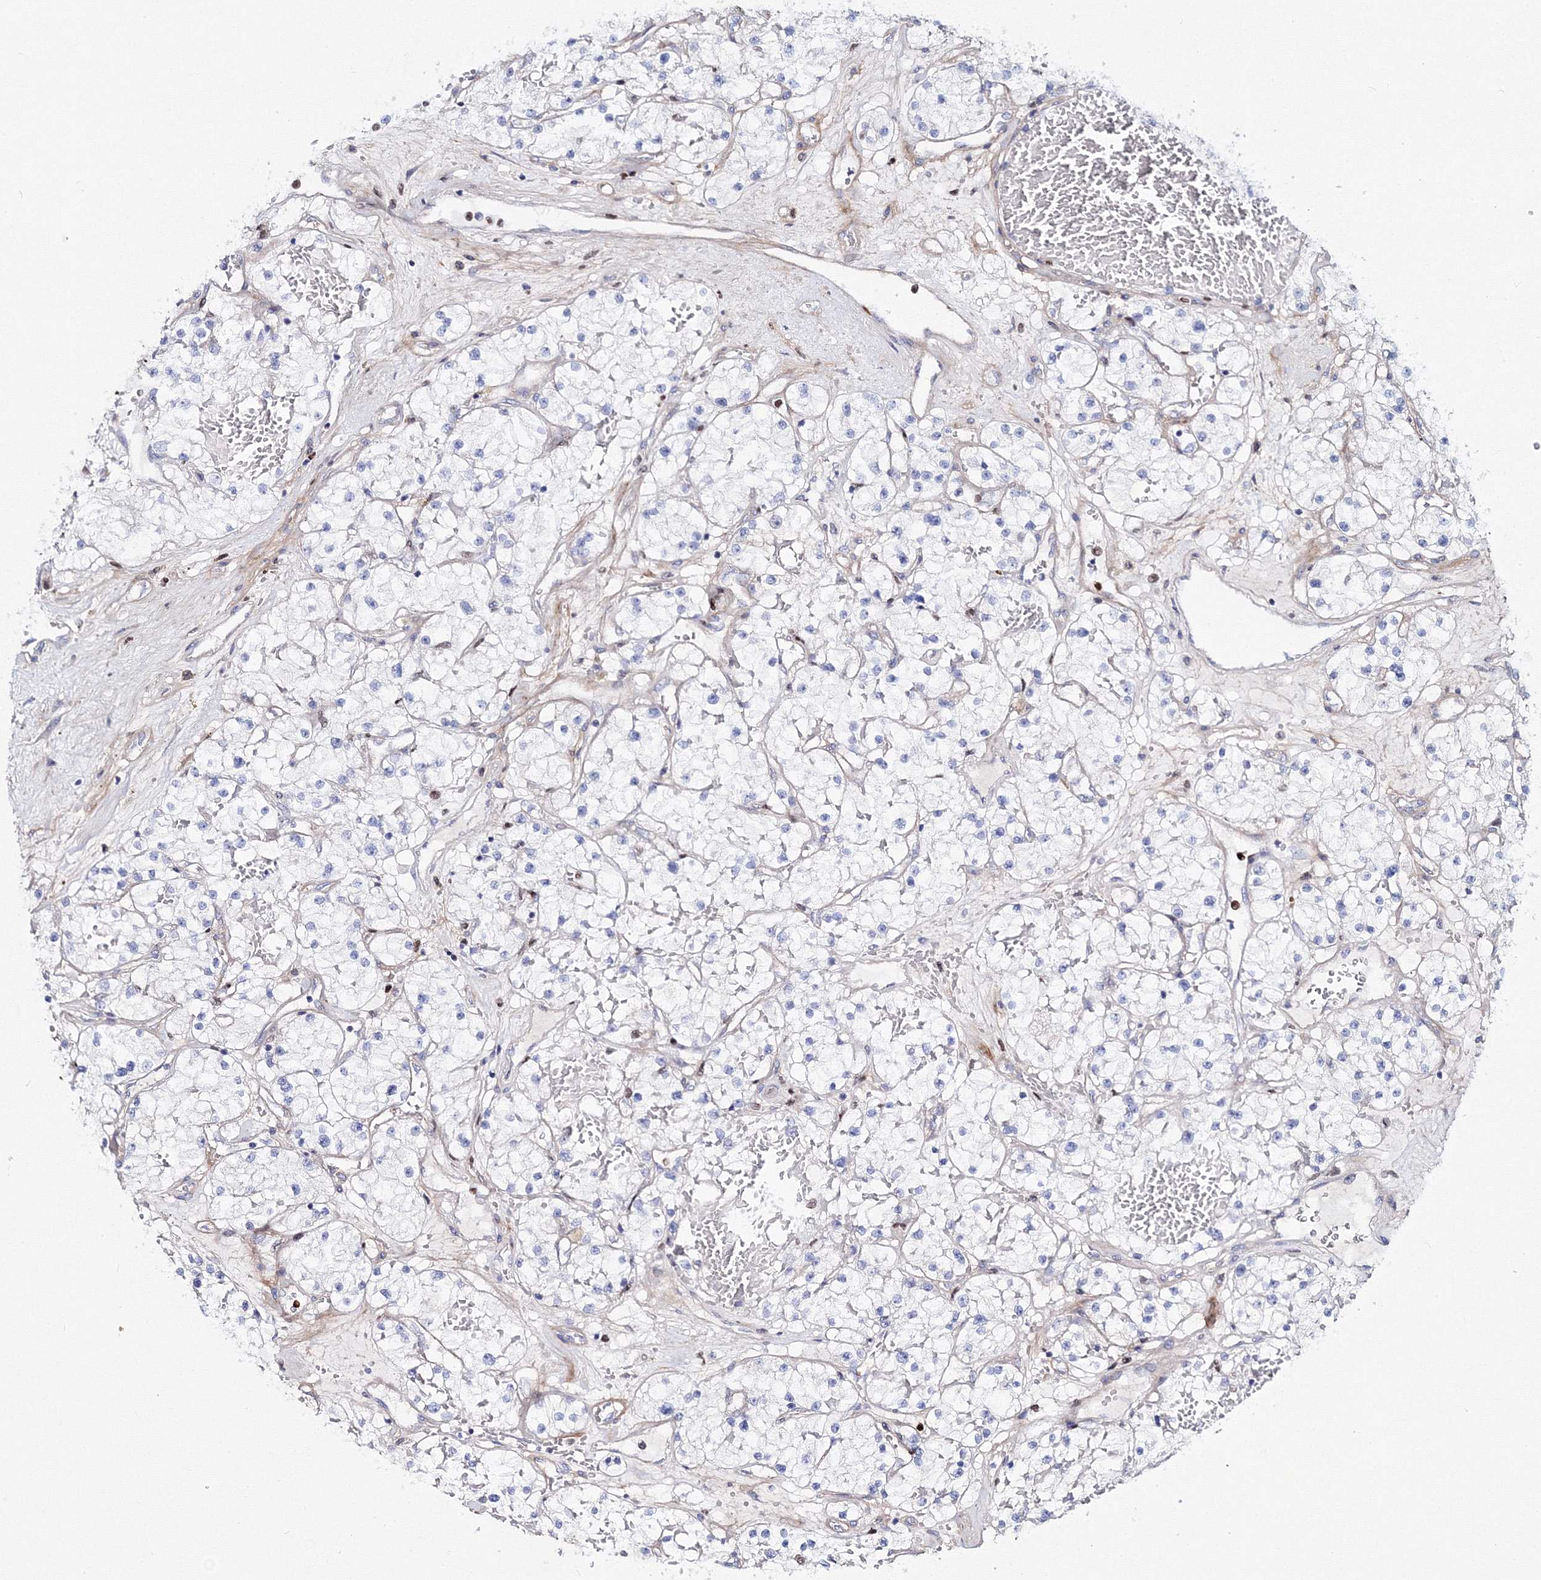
{"staining": {"intensity": "negative", "quantity": "none", "location": "none"}, "tissue": "renal cancer", "cell_type": "Tumor cells", "image_type": "cancer", "snomed": [{"axis": "morphology", "description": "Normal tissue, NOS"}, {"axis": "morphology", "description": "Adenocarcinoma, NOS"}, {"axis": "topography", "description": "Kidney"}], "caption": "Tumor cells show no significant positivity in renal adenocarcinoma.", "gene": "C11orf52", "patient": {"sex": "male", "age": 68}}